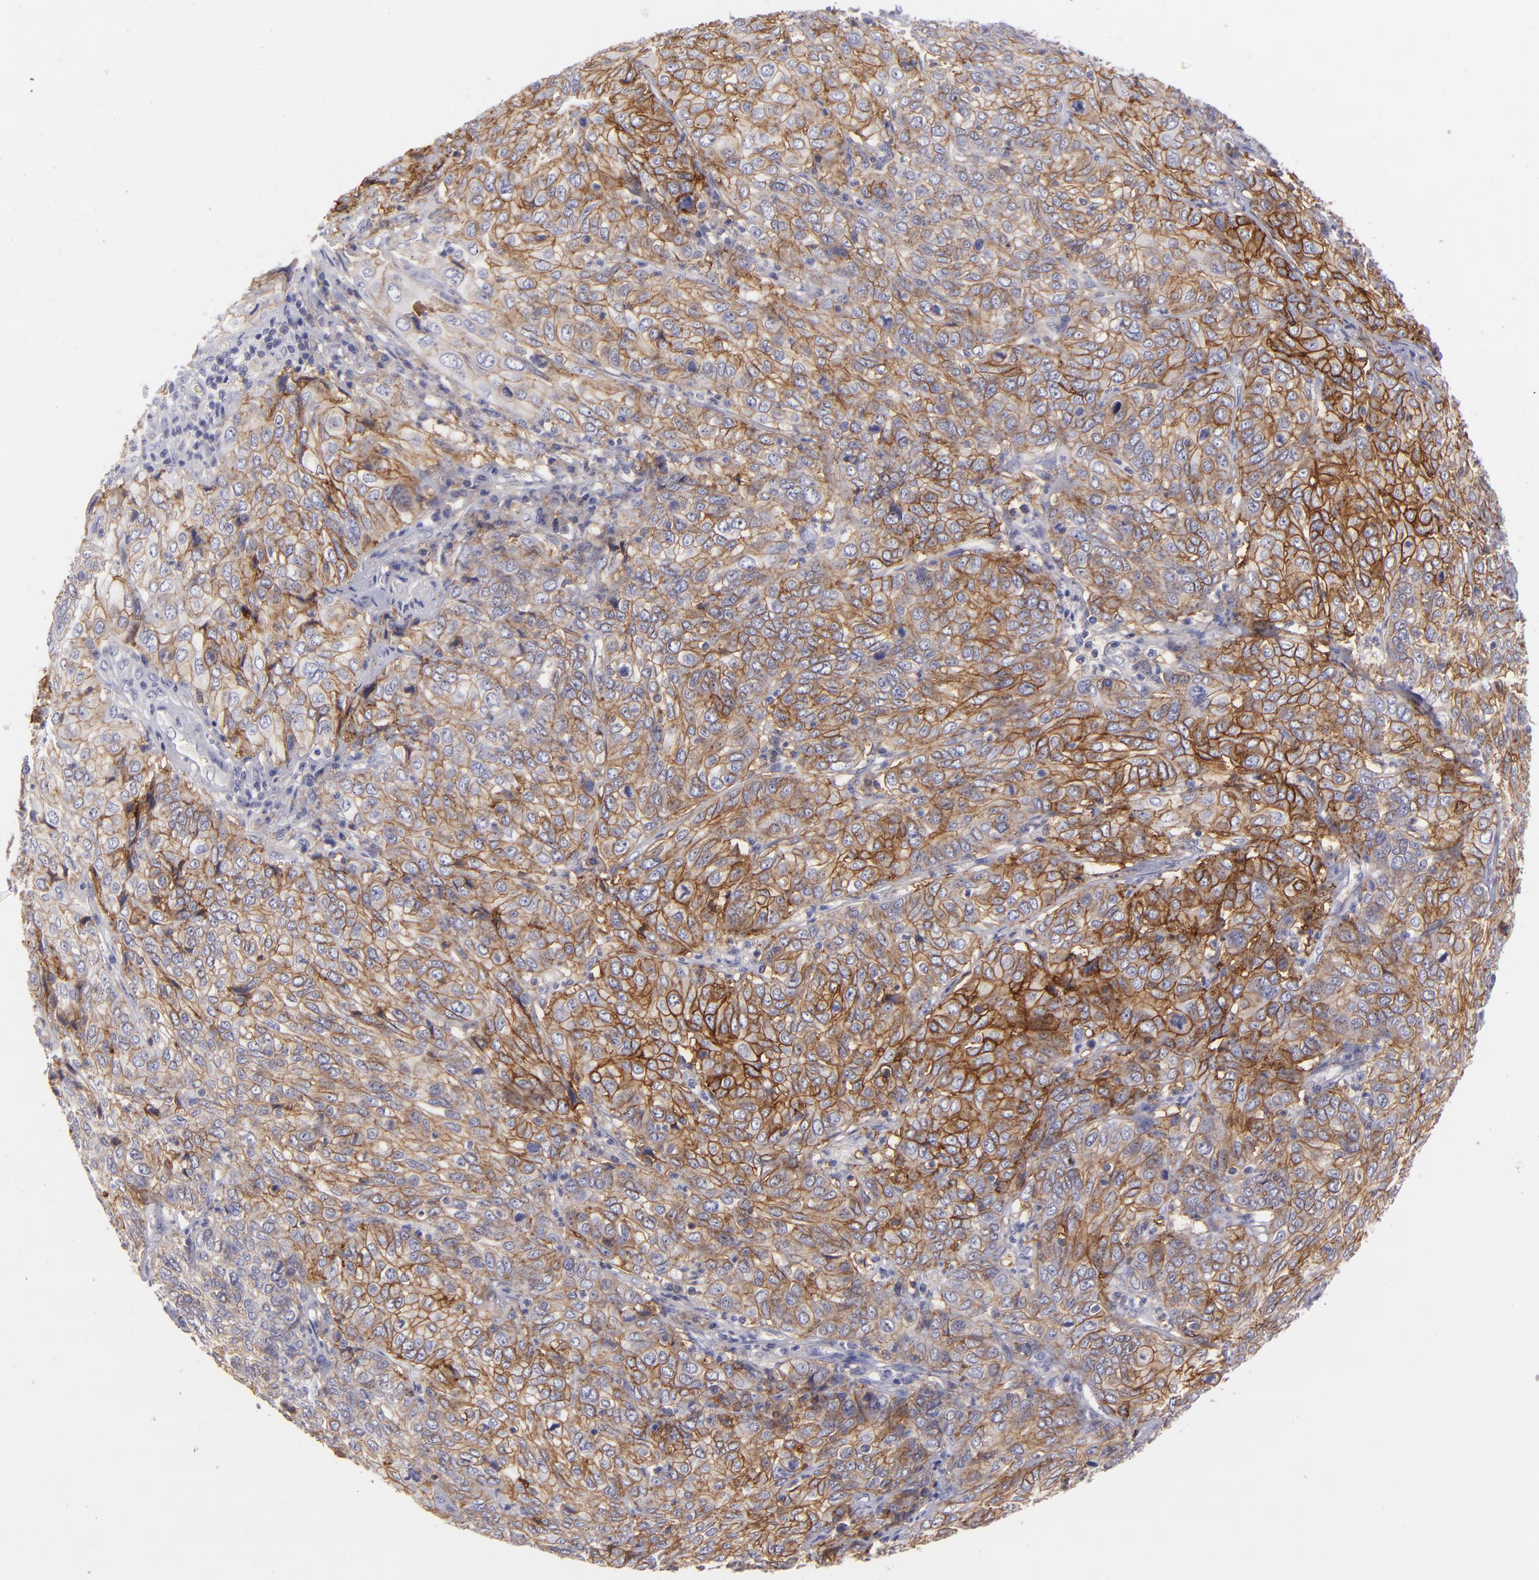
{"staining": {"intensity": "moderate", "quantity": ">75%", "location": "cytoplasmic/membranous"}, "tissue": "cervical cancer", "cell_type": "Tumor cells", "image_type": "cancer", "snomed": [{"axis": "morphology", "description": "Squamous cell carcinoma, NOS"}, {"axis": "topography", "description": "Cervix"}], "caption": "A brown stain highlights moderate cytoplasmic/membranous positivity of a protein in human cervical cancer (squamous cell carcinoma) tumor cells.", "gene": "BSG", "patient": {"sex": "female", "age": 38}}